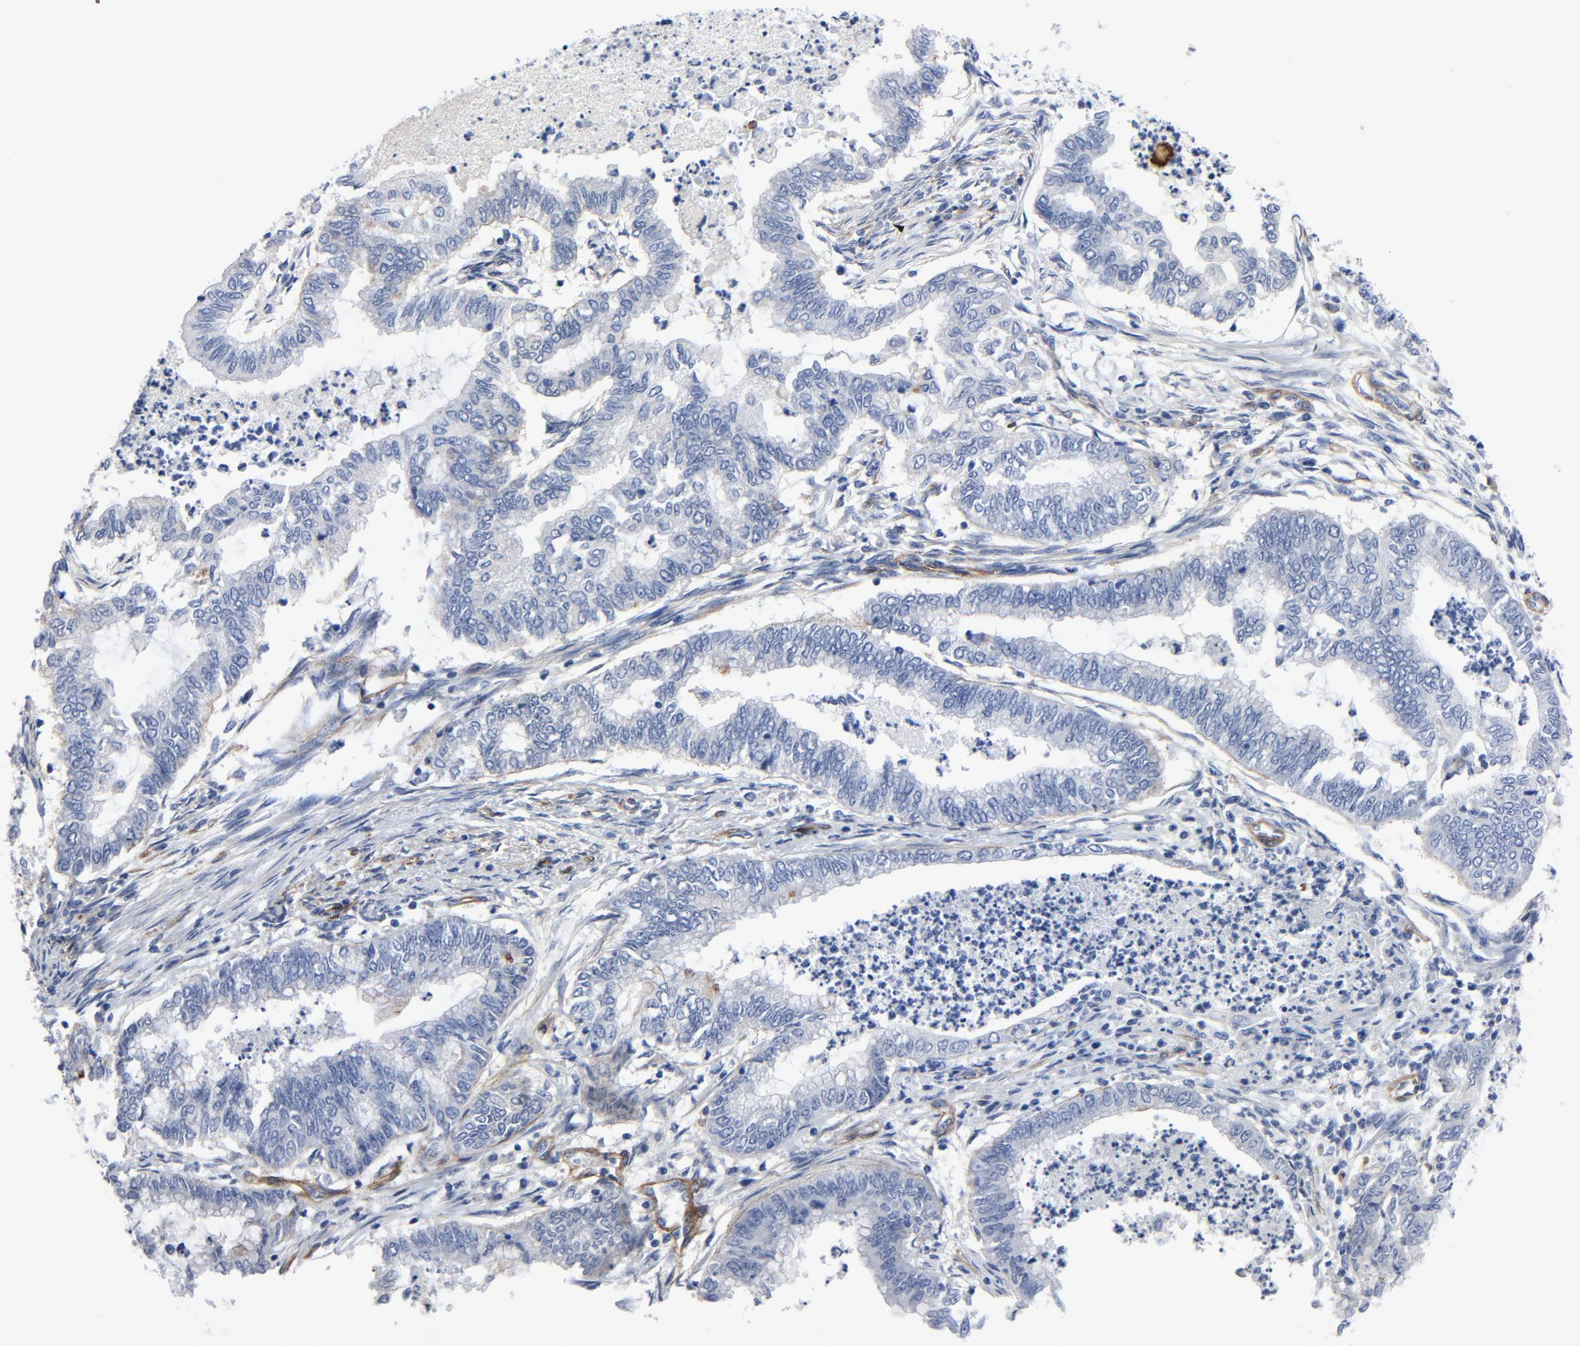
{"staining": {"intensity": "negative", "quantity": "none", "location": "none"}, "tissue": "endometrial cancer", "cell_type": "Tumor cells", "image_type": "cancer", "snomed": [{"axis": "morphology", "description": "Adenocarcinoma, NOS"}, {"axis": "topography", "description": "Endometrium"}], "caption": "Endometrial cancer (adenocarcinoma) stained for a protein using immunohistochemistry displays no expression tumor cells.", "gene": "LAMC1", "patient": {"sex": "female", "age": 79}}